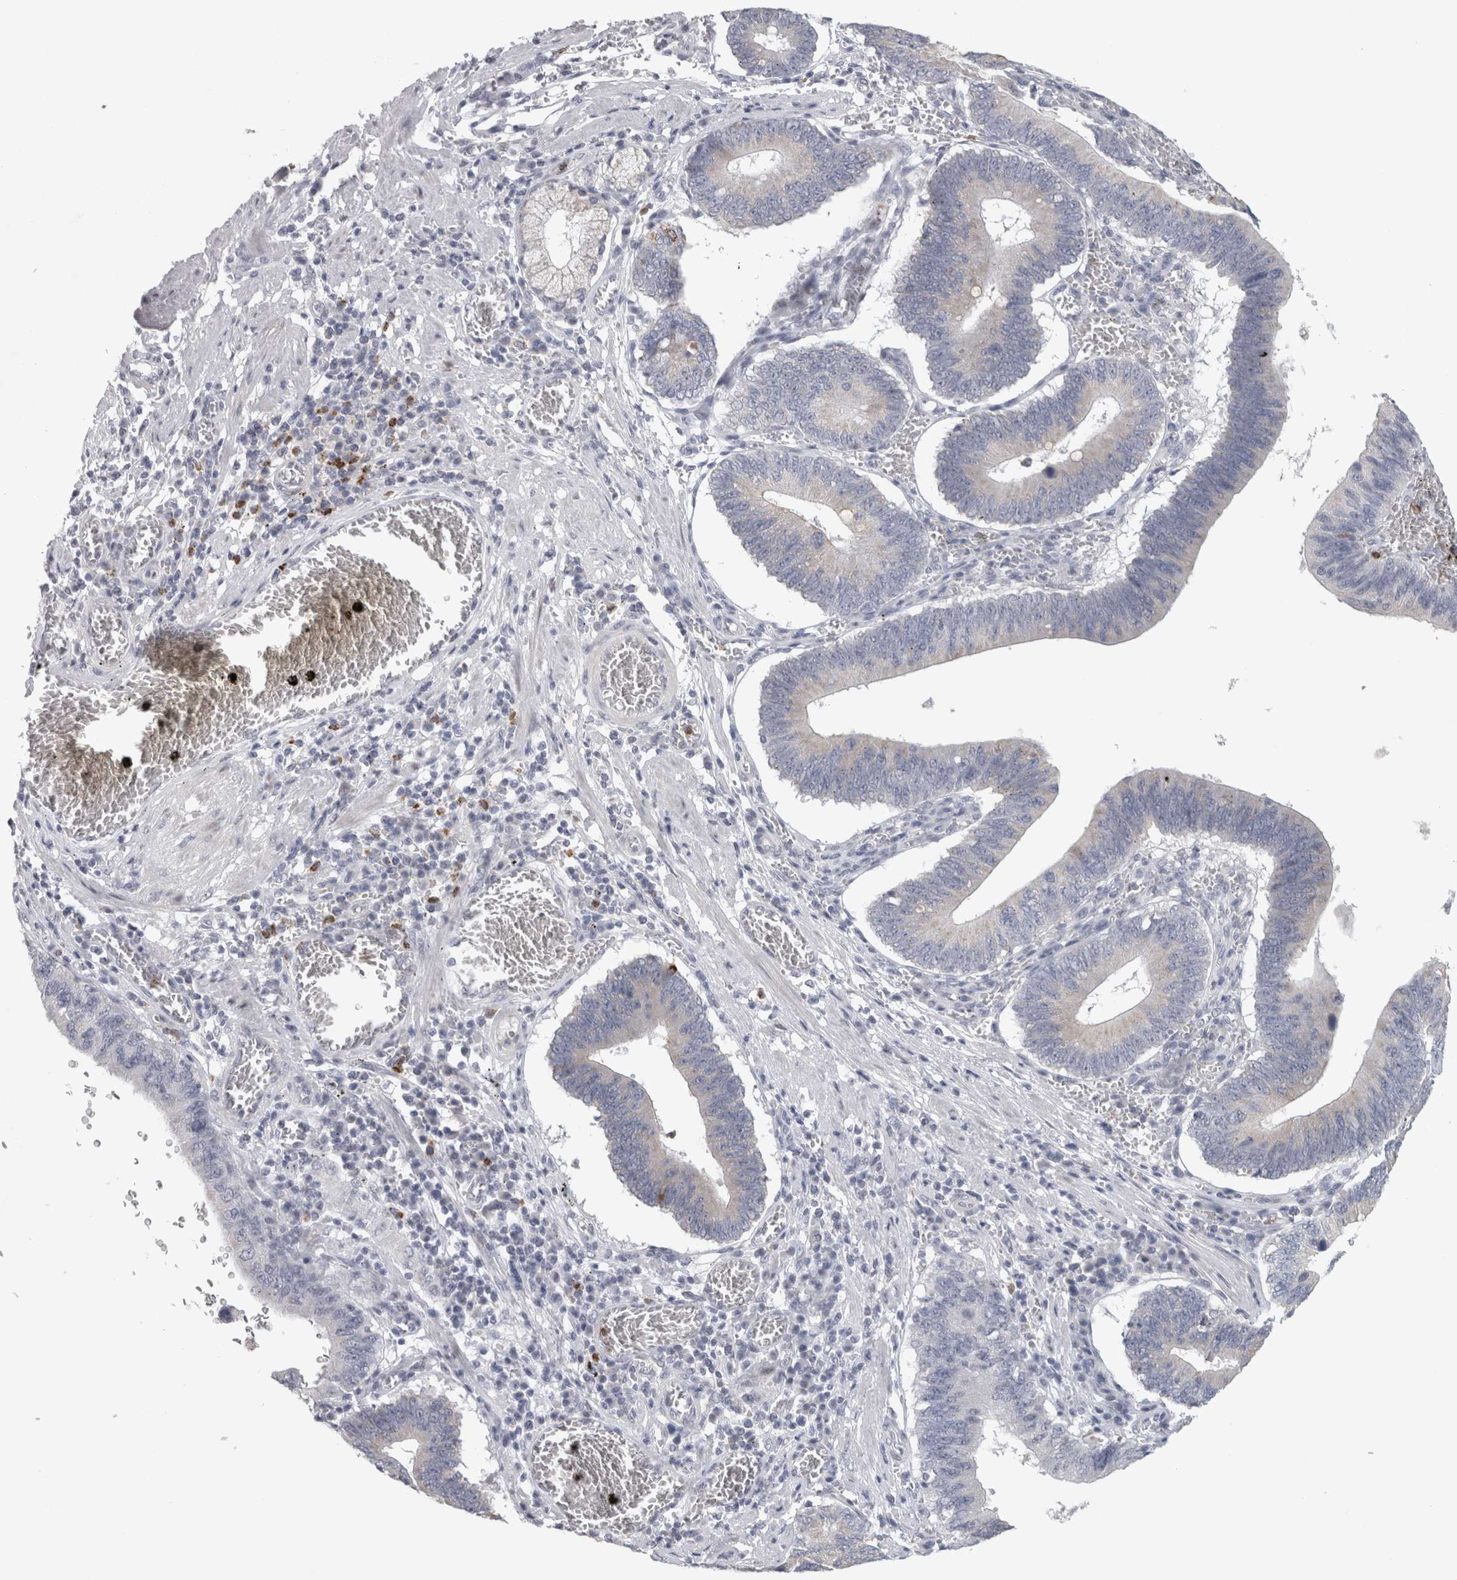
{"staining": {"intensity": "negative", "quantity": "none", "location": "none"}, "tissue": "stomach cancer", "cell_type": "Tumor cells", "image_type": "cancer", "snomed": [{"axis": "morphology", "description": "Adenocarcinoma, NOS"}, {"axis": "topography", "description": "Stomach"}, {"axis": "topography", "description": "Gastric cardia"}], "caption": "Protein analysis of adenocarcinoma (stomach) shows no significant expression in tumor cells. (Brightfield microscopy of DAB IHC at high magnification).", "gene": "PTPRN2", "patient": {"sex": "male", "age": 59}}